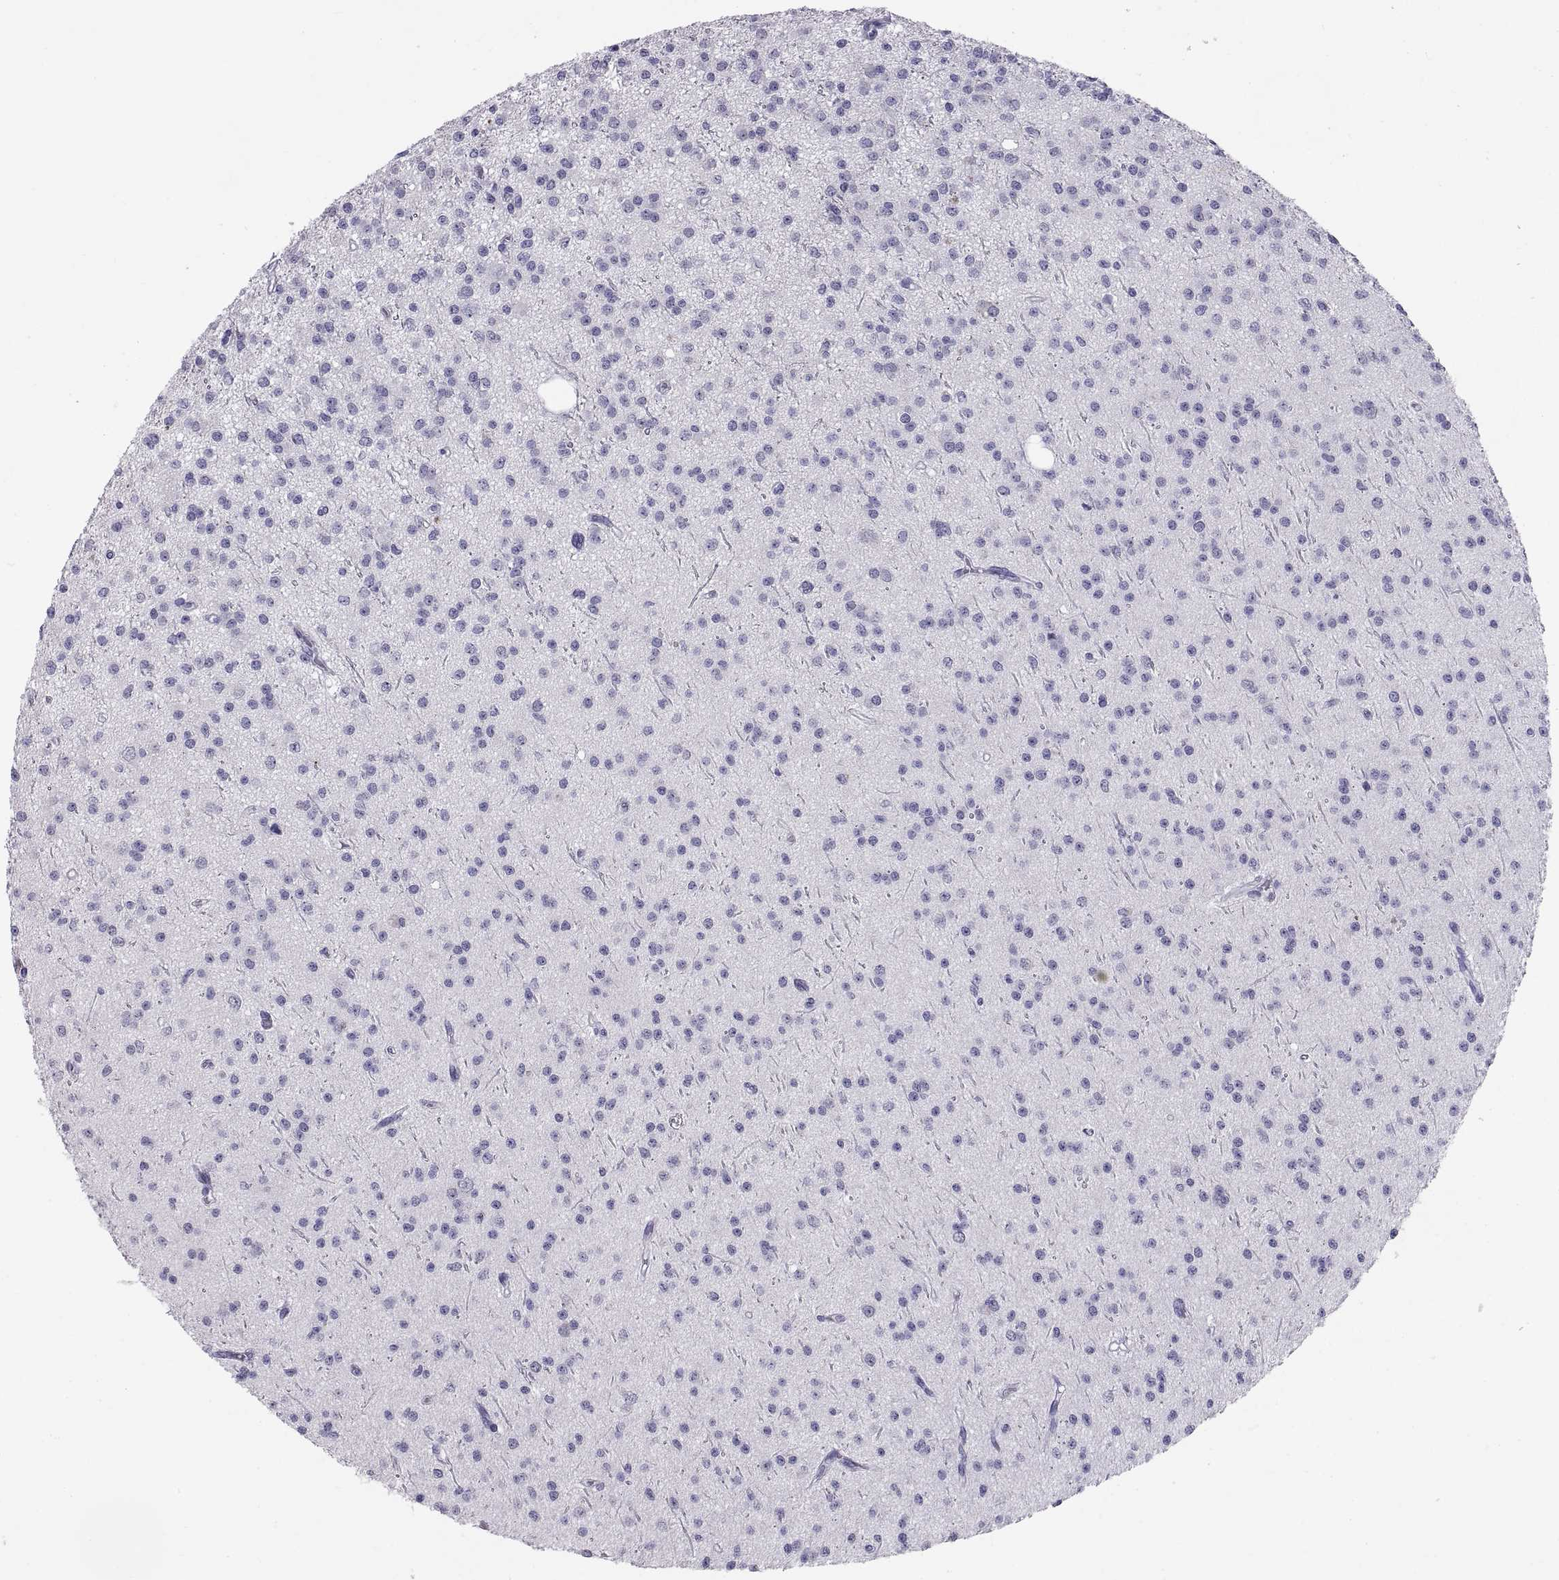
{"staining": {"intensity": "negative", "quantity": "none", "location": "none"}, "tissue": "glioma", "cell_type": "Tumor cells", "image_type": "cancer", "snomed": [{"axis": "morphology", "description": "Glioma, malignant, Low grade"}, {"axis": "topography", "description": "Brain"}], "caption": "The micrograph shows no staining of tumor cells in malignant glioma (low-grade).", "gene": "TEX13A", "patient": {"sex": "male", "age": 27}}